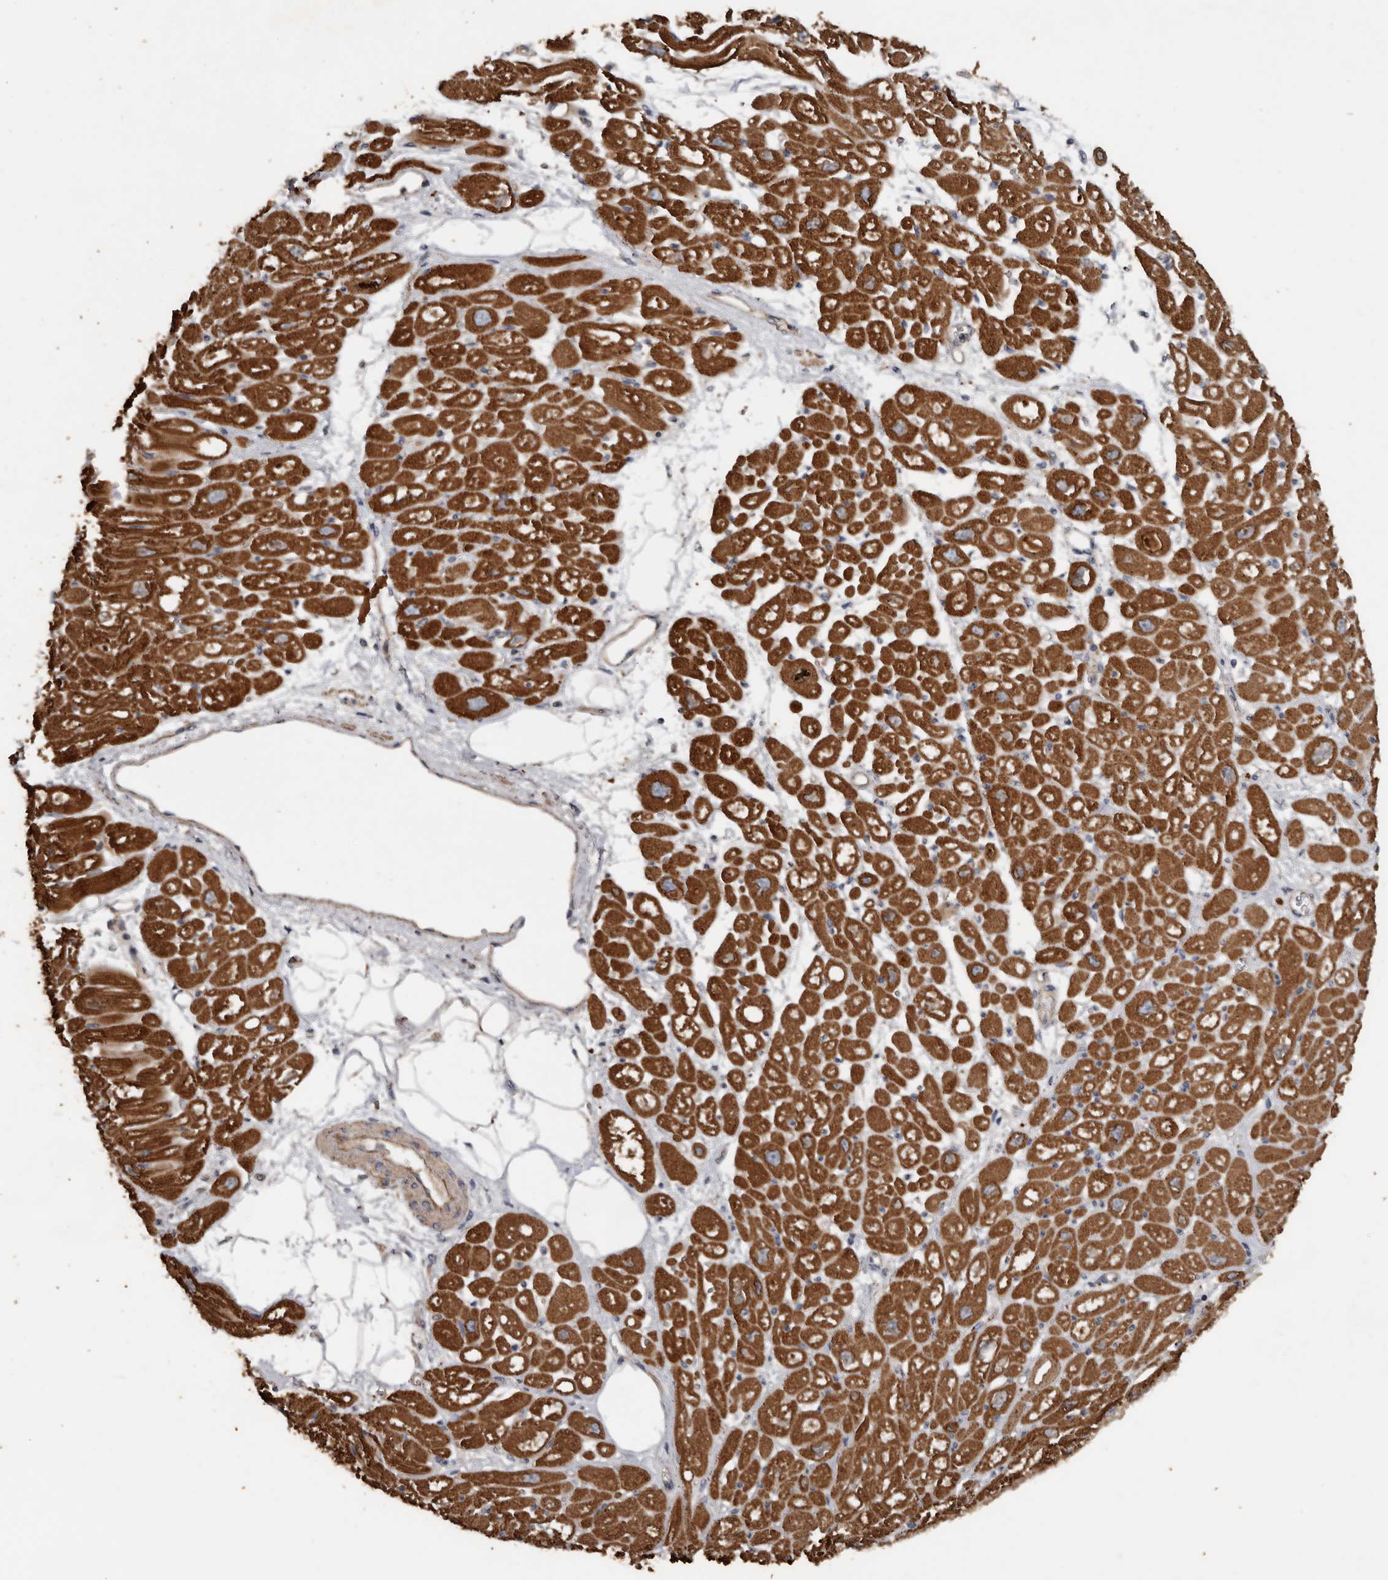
{"staining": {"intensity": "strong", "quantity": ">75%", "location": "cytoplasmic/membranous"}, "tissue": "heart muscle", "cell_type": "Cardiomyocytes", "image_type": "normal", "snomed": [{"axis": "morphology", "description": "Normal tissue, NOS"}, {"axis": "topography", "description": "Heart"}], "caption": "Immunohistochemistry of benign human heart muscle exhibits high levels of strong cytoplasmic/membranous positivity in about >75% of cardiomyocytes.", "gene": "HYAL4", "patient": {"sex": "male", "age": 50}}